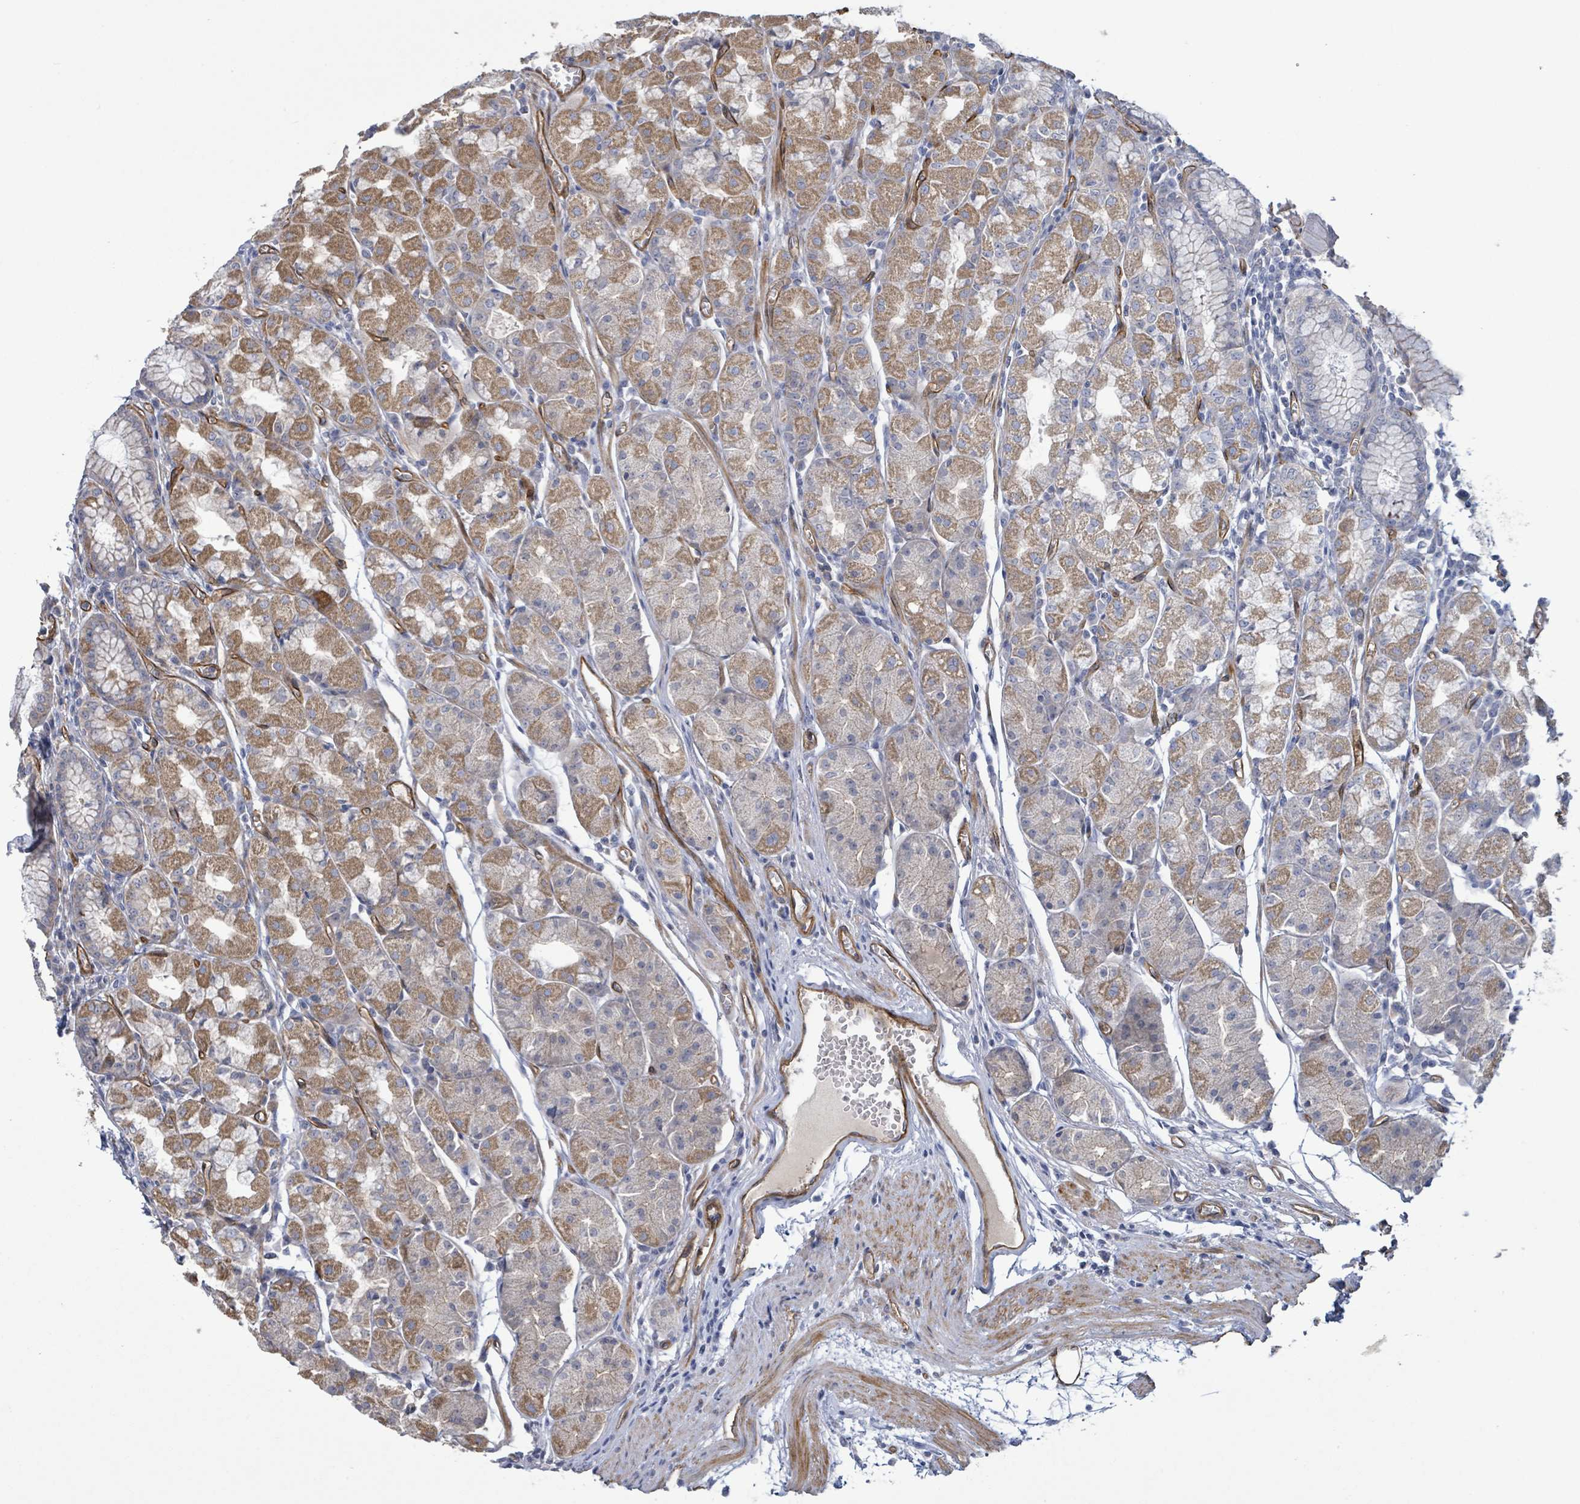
{"staining": {"intensity": "moderate", "quantity": "25%-75%", "location": "cytoplasmic/membranous"}, "tissue": "stomach", "cell_type": "Glandular cells", "image_type": "normal", "snomed": [{"axis": "morphology", "description": "Normal tissue, NOS"}, {"axis": "topography", "description": "Stomach"}], "caption": "Unremarkable stomach demonstrates moderate cytoplasmic/membranous expression in approximately 25%-75% of glandular cells, visualized by immunohistochemistry. (DAB (3,3'-diaminobenzidine) IHC with brightfield microscopy, high magnification).", "gene": "KANK3", "patient": {"sex": "male", "age": 55}}